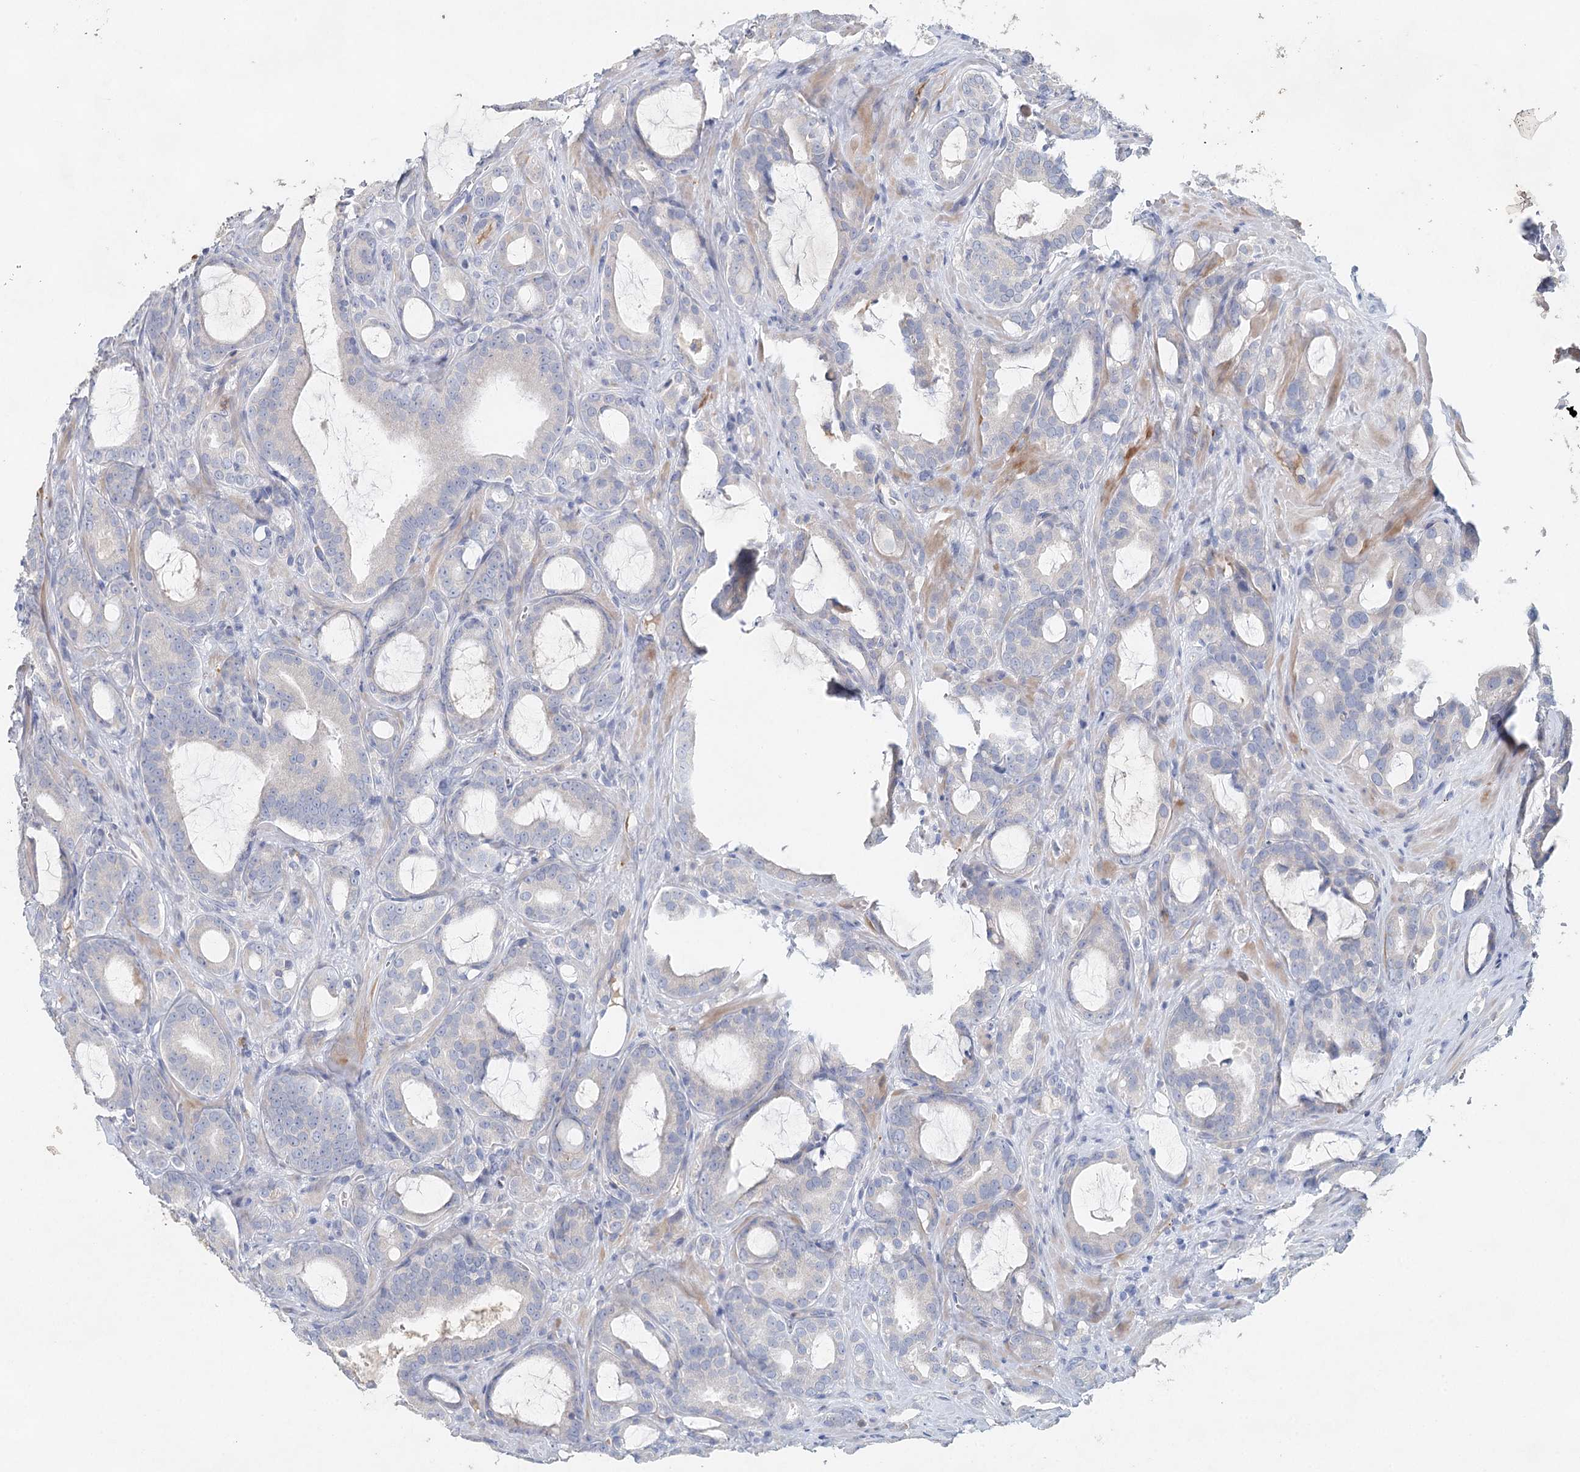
{"staining": {"intensity": "negative", "quantity": "none", "location": "none"}, "tissue": "prostate cancer", "cell_type": "Tumor cells", "image_type": "cancer", "snomed": [{"axis": "morphology", "description": "Adenocarcinoma, High grade"}, {"axis": "topography", "description": "Prostate"}], "caption": "DAB (3,3'-diaminobenzidine) immunohistochemical staining of prostate high-grade adenocarcinoma reveals no significant positivity in tumor cells. Brightfield microscopy of immunohistochemistry (IHC) stained with DAB (3,3'-diaminobenzidine) (brown) and hematoxylin (blue), captured at high magnification.", "gene": "MYL6B", "patient": {"sex": "male", "age": 72}}